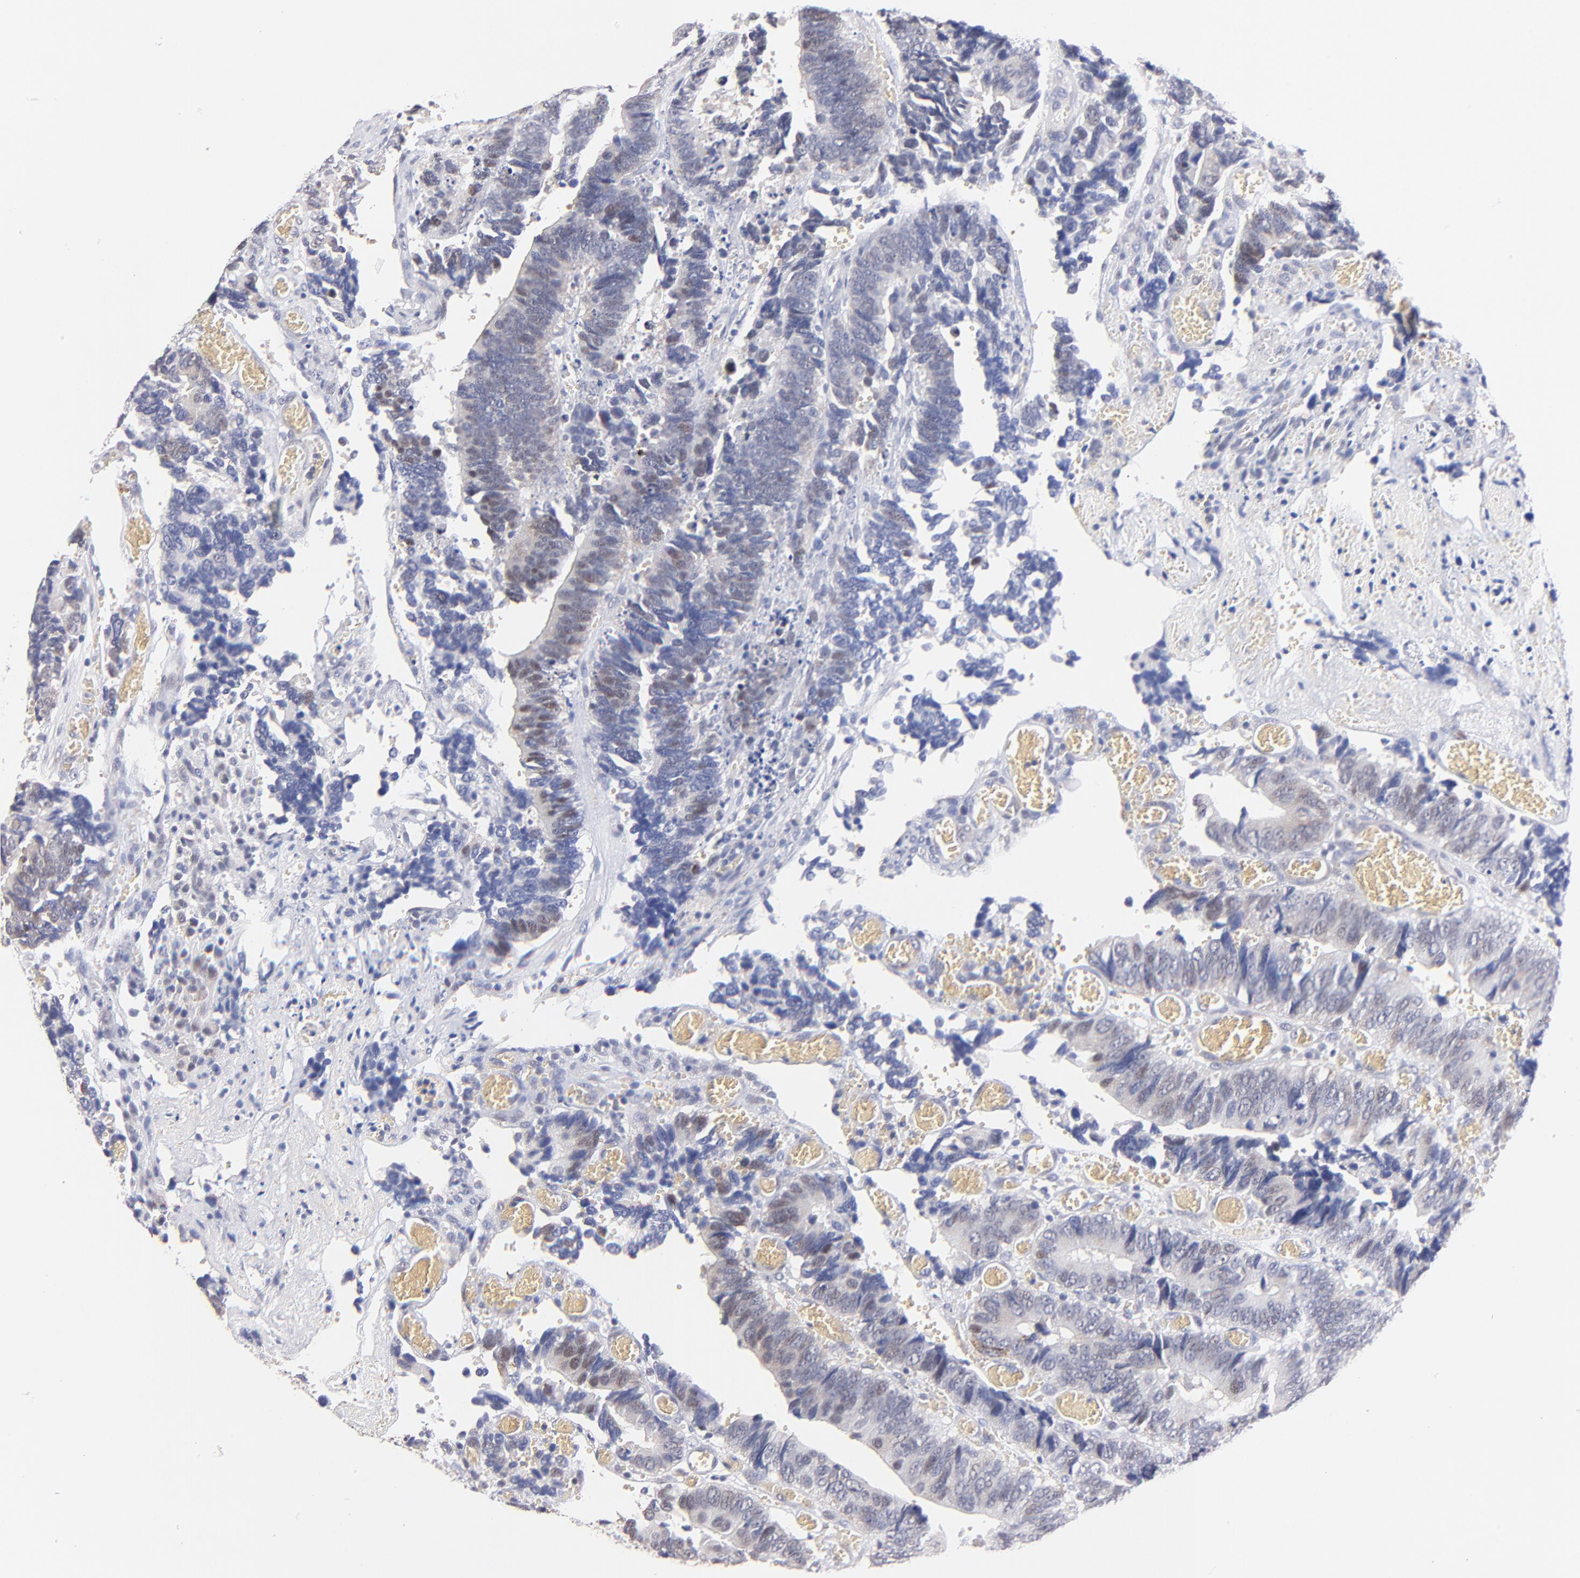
{"staining": {"intensity": "weak", "quantity": "<25%", "location": "nuclear"}, "tissue": "colorectal cancer", "cell_type": "Tumor cells", "image_type": "cancer", "snomed": [{"axis": "morphology", "description": "Adenocarcinoma, NOS"}, {"axis": "topography", "description": "Colon"}], "caption": "A high-resolution micrograph shows immunohistochemistry (IHC) staining of colorectal cancer, which demonstrates no significant positivity in tumor cells.", "gene": "ZNF155", "patient": {"sex": "male", "age": 72}}